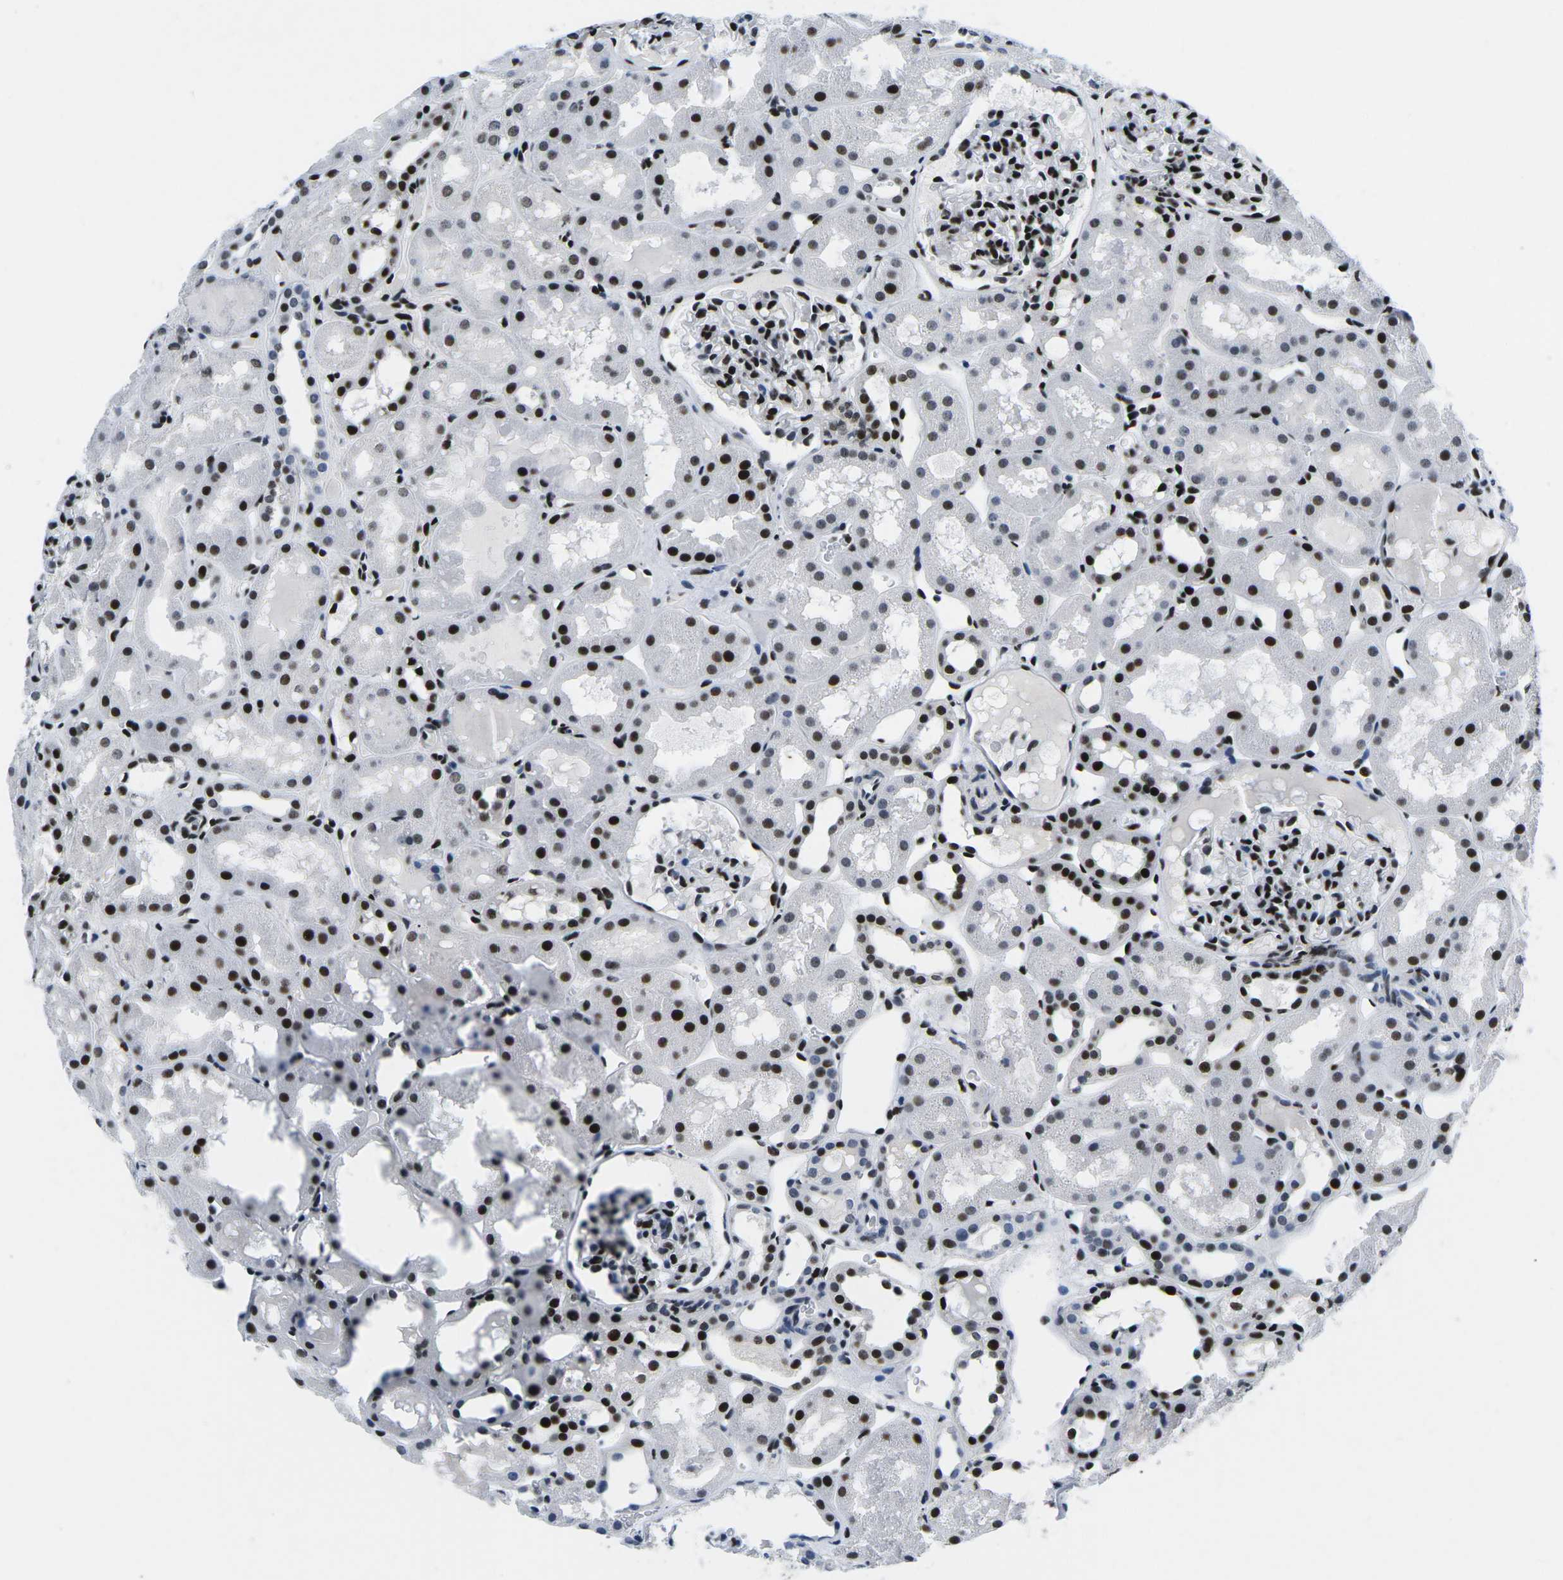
{"staining": {"intensity": "strong", "quantity": ">75%", "location": "nuclear"}, "tissue": "kidney", "cell_type": "Cells in glomeruli", "image_type": "normal", "snomed": [{"axis": "morphology", "description": "Normal tissue, NOS"}, {"axis": "topography", "description": "Kidney"}, {"axis": "topography", "description": "Urinary bladder"}], "caption": "The image reveals immunohistochemical staining of unremarkable kidney. There is strong nuclear expression is identified in about >75% of cells in glomeruli.", "gene": "ATF1", "patient": {"sex": "male", "age": 16}}